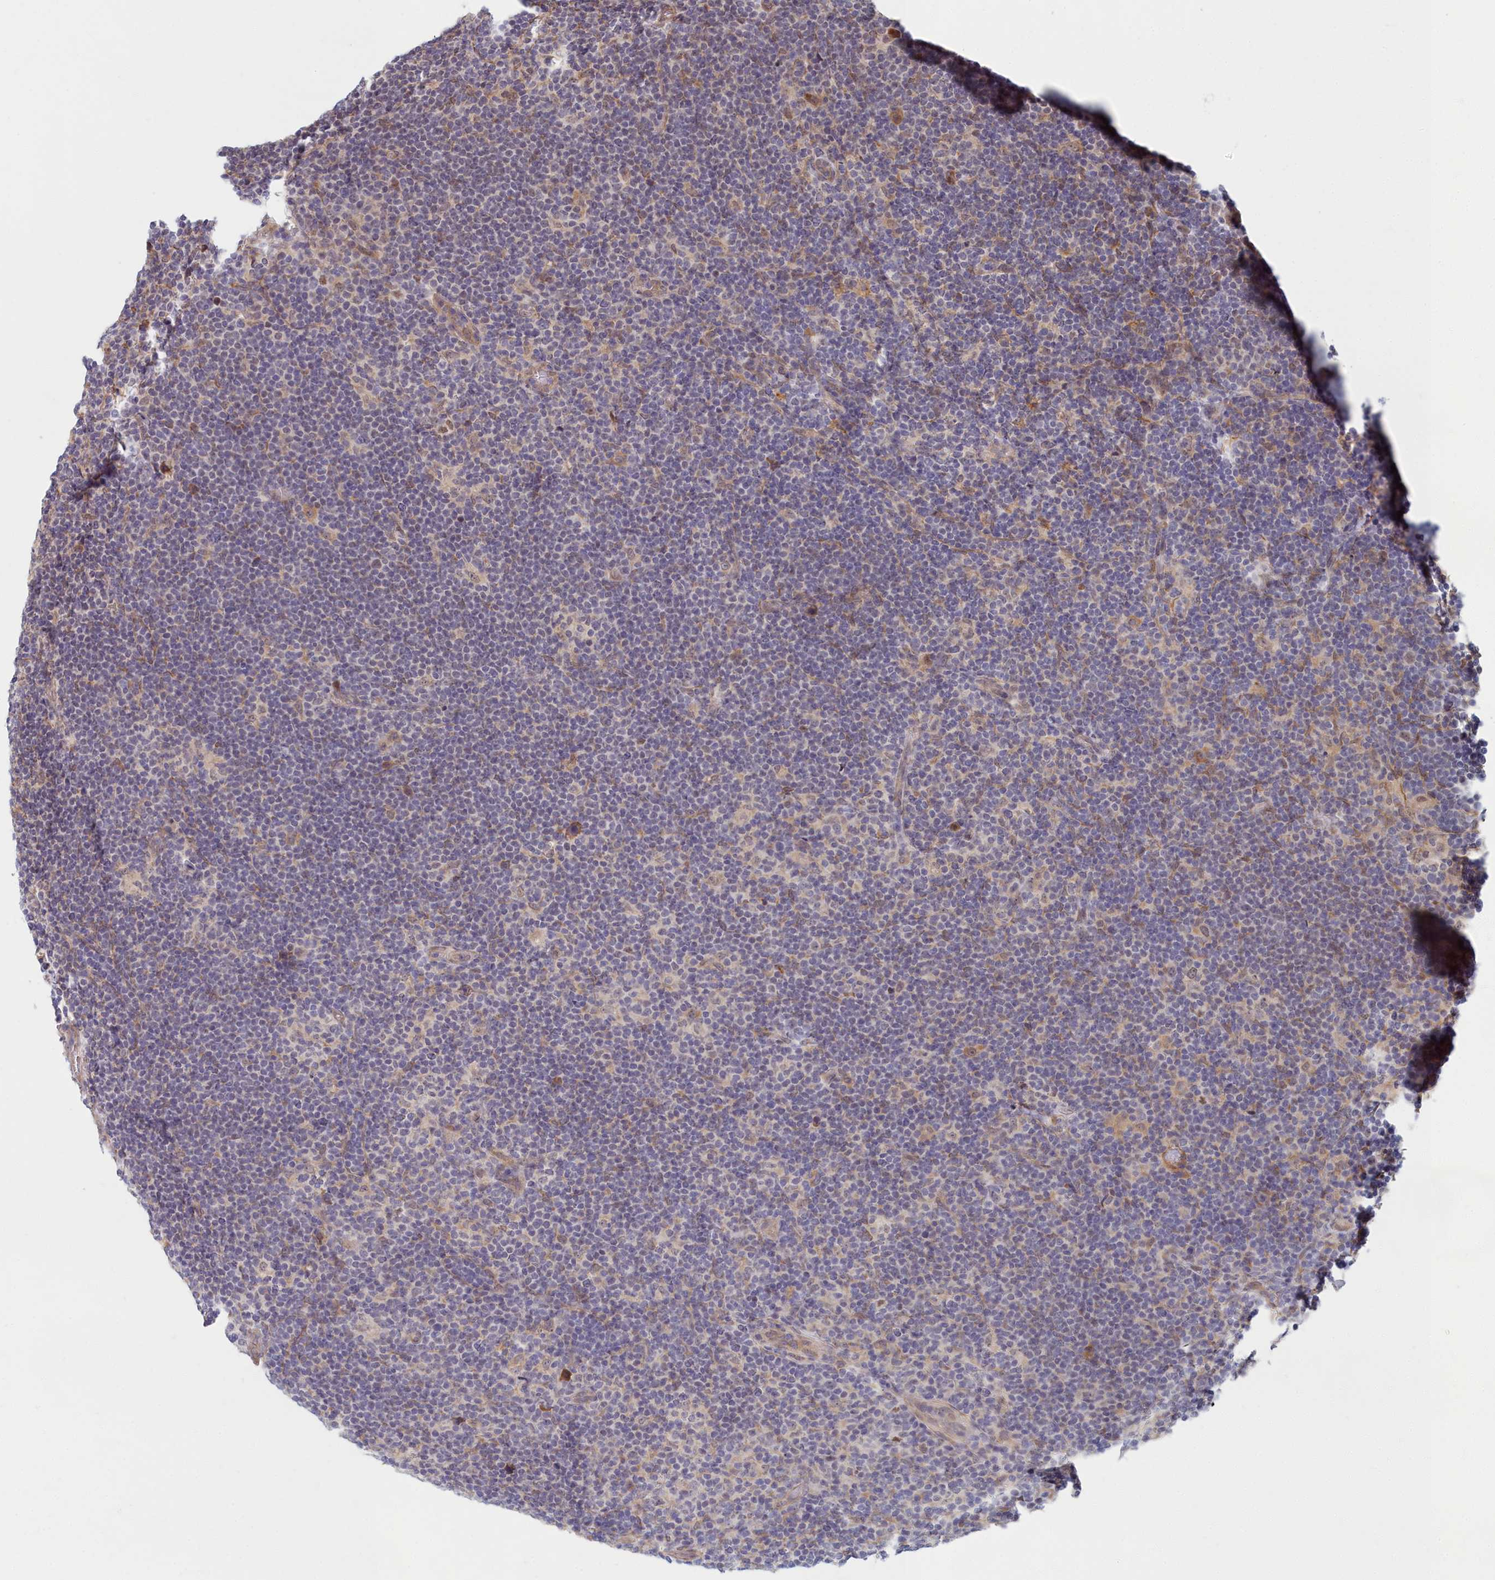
{"staining": {"intensity": "moderate", "quantity": ">75%", "location": "cytoplasmic/membranous,nuclear"}, "tissue": "lymphoma", "cell_type": "Tumor cells", "image_type": "cancer", "snomed": [{"axis": "morphology", "description": "Hodgkin's disease, NOS"}, {"axis": "topography", "description": "Lymph node"}], "caption": "Tumor cells exhibit medium levels of moderate cytoplasmic/membranous and nuclear expression in about >75% of cells in human lymphoma.", "gene": "MAK16", "patient": {"sex": "female", "age": 57}}